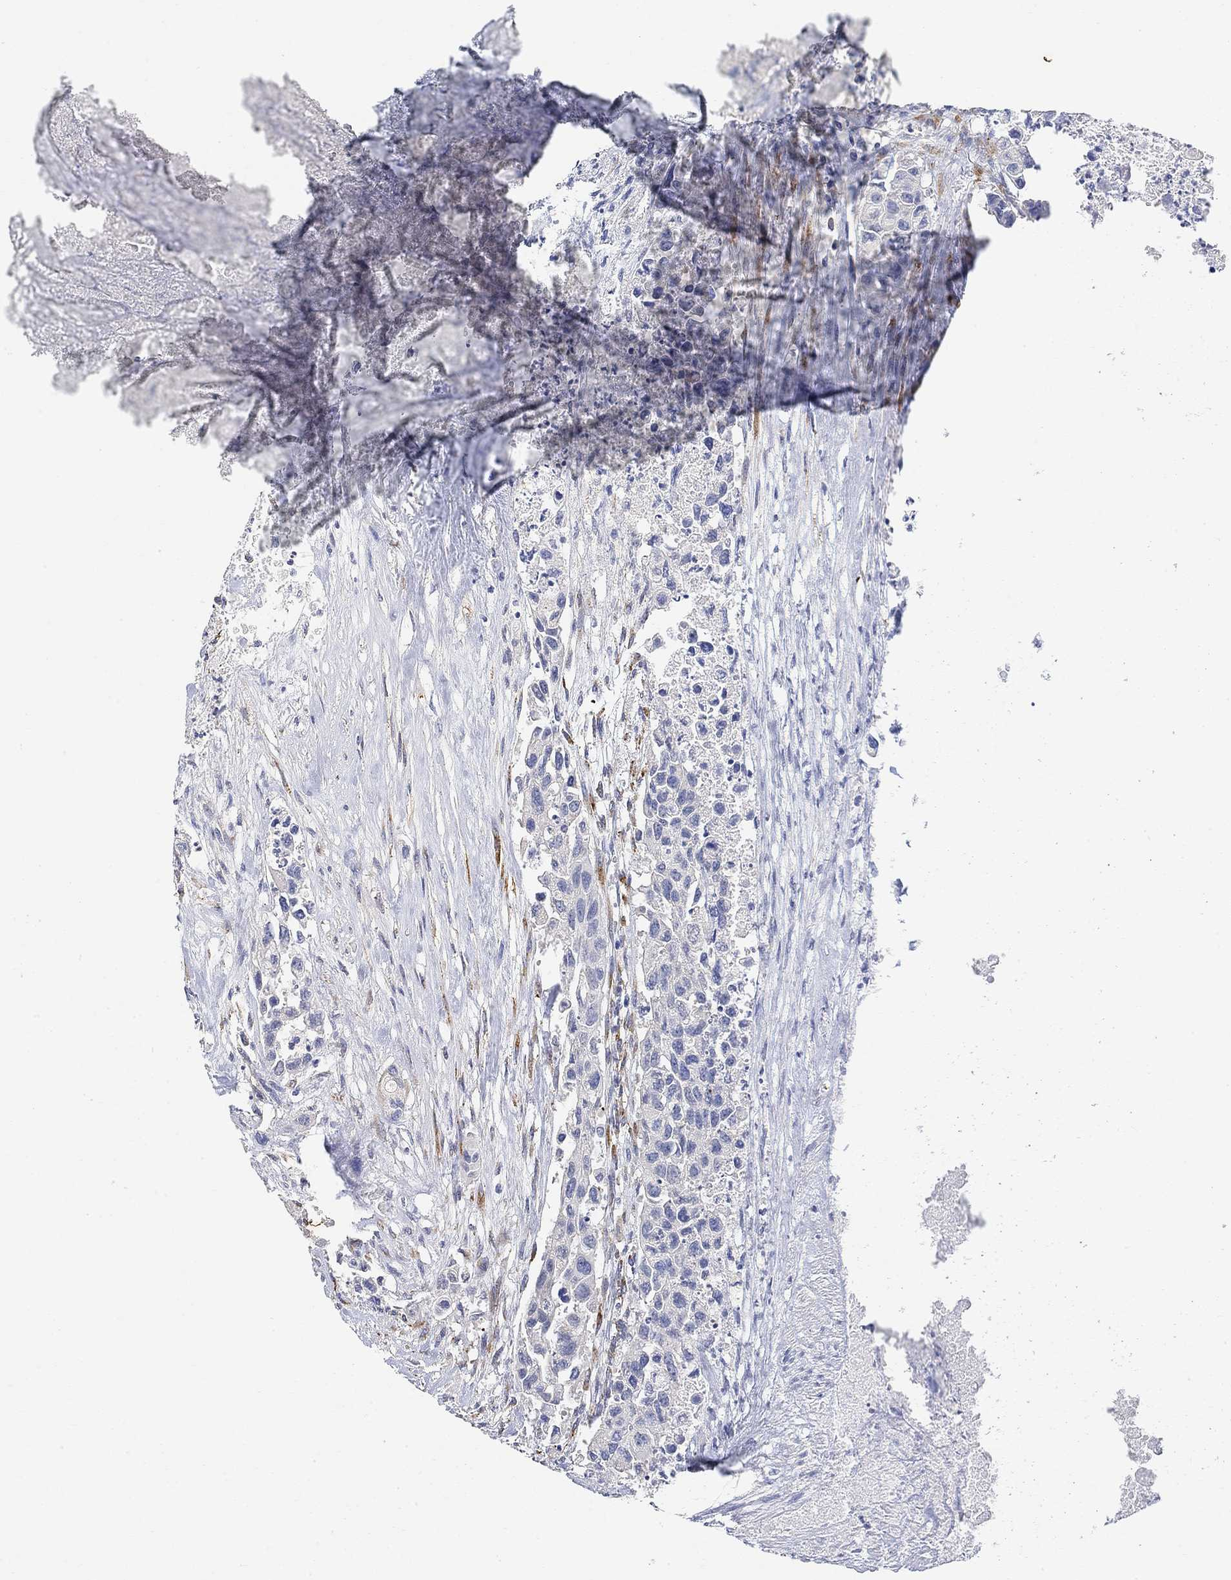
{"staining": {"intensity": "negative", "quantity": "none", "location": "none"}, "tissue": "urothelial cancer", "cell_type": "Tumor cells", "image_type": "cancer", "snomed": [{"axis": "morphology", "description": "Urothelial carcinoma, High grade"}, {"axis": "topography", "description": "Urinary bladder"}], "caption": "The histopathology image displays no significant staining in tumor cells of urothelial cancer.", "gene": "FNDC5", "patient": {"sex": "female", "age": 73}}